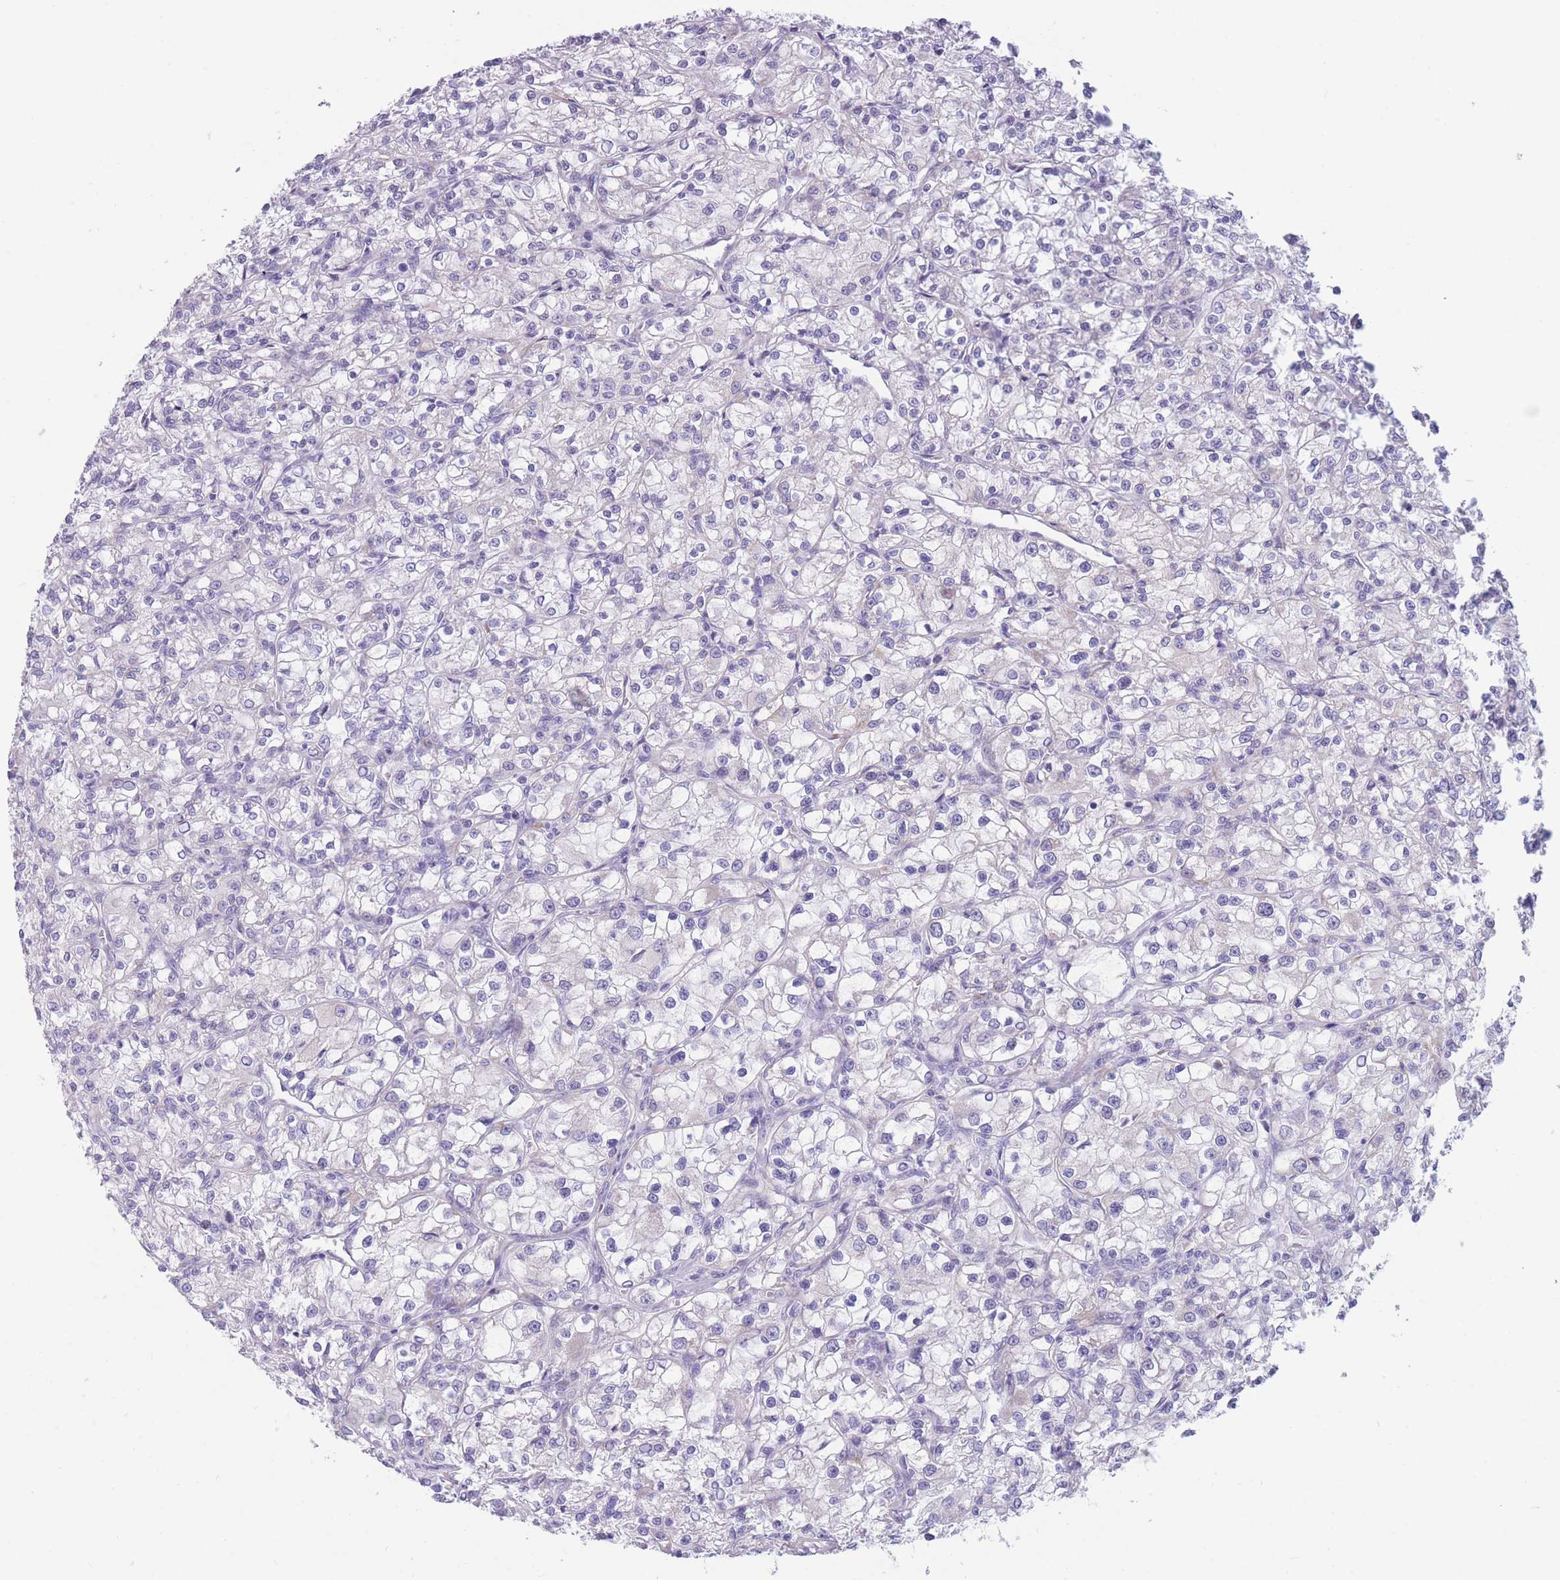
{"staining": {"intensity": "negative", "quantity": "none", "location": "none"}, "tissue": "renal cancer", "cell_type": "Tumor cells", "image_type": "cancer", "snomed": [{"axis": "morphology", "description": "Adenocarcinoma, NOS"}, {"axis": "topography", "description": "Kidney"}], "caption": "IHC image of neoplastic tissue: renal adenocarcinoma stained with DAB exhibits no significant protein positivity in tumor cells.", "gene": "COL27A1", "patient": {"sex": "female", "age": 59}}